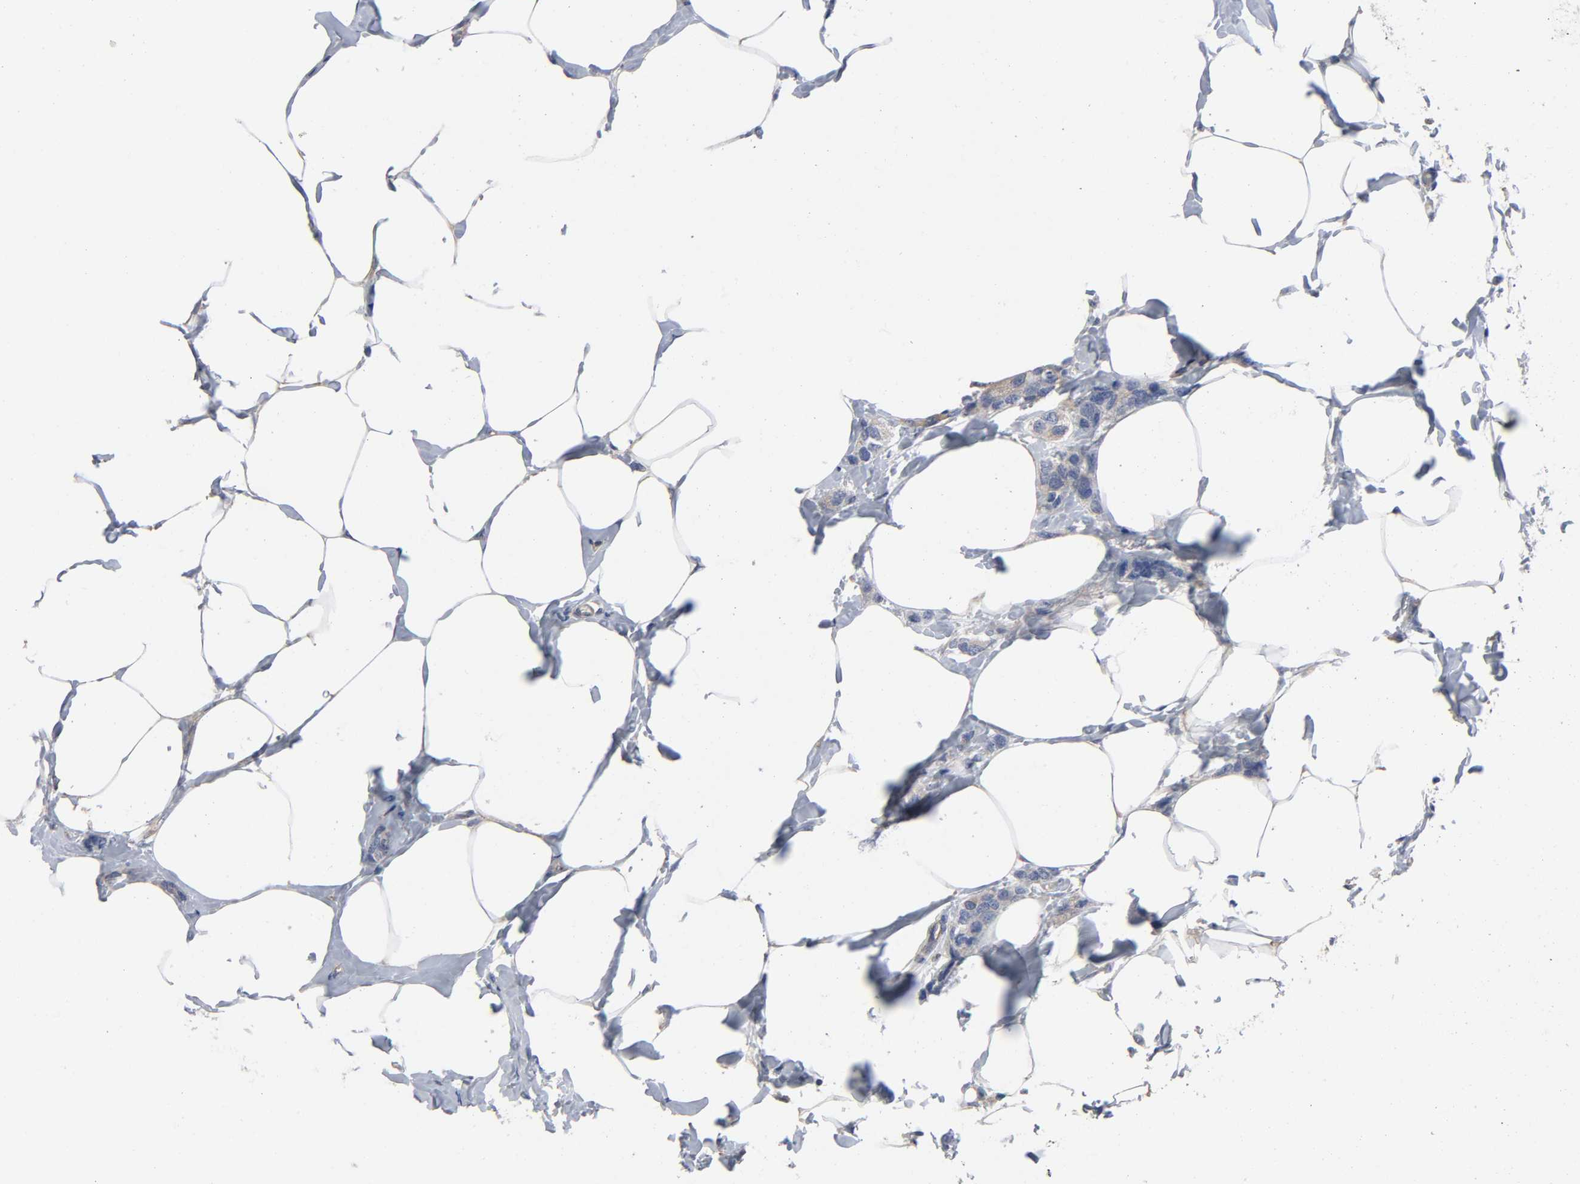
{"staining": {"intensity": "moderate", "quantity": ">75%", "location": "cytoplasmic/membranous"}, "tissue": "breast cancer", "cell_type": "Tumor cells", "image_type": "cancer", "snomed": [{"axis": "morphology", "description": "Normal tissue, NOS"}, {"axis": "morphology", "description": "Duct carcinoma"}, {"axis": "topography", "description": "Breast"}], "caption": "Tumor cells exhibit medium levels of moderate cytoplasmic/membranous staining in about >75% of cells in breast infiltrating ductal carcinoma.", "gene": "DYNLT3", "patient": {"sex": "female", "age": 50}}